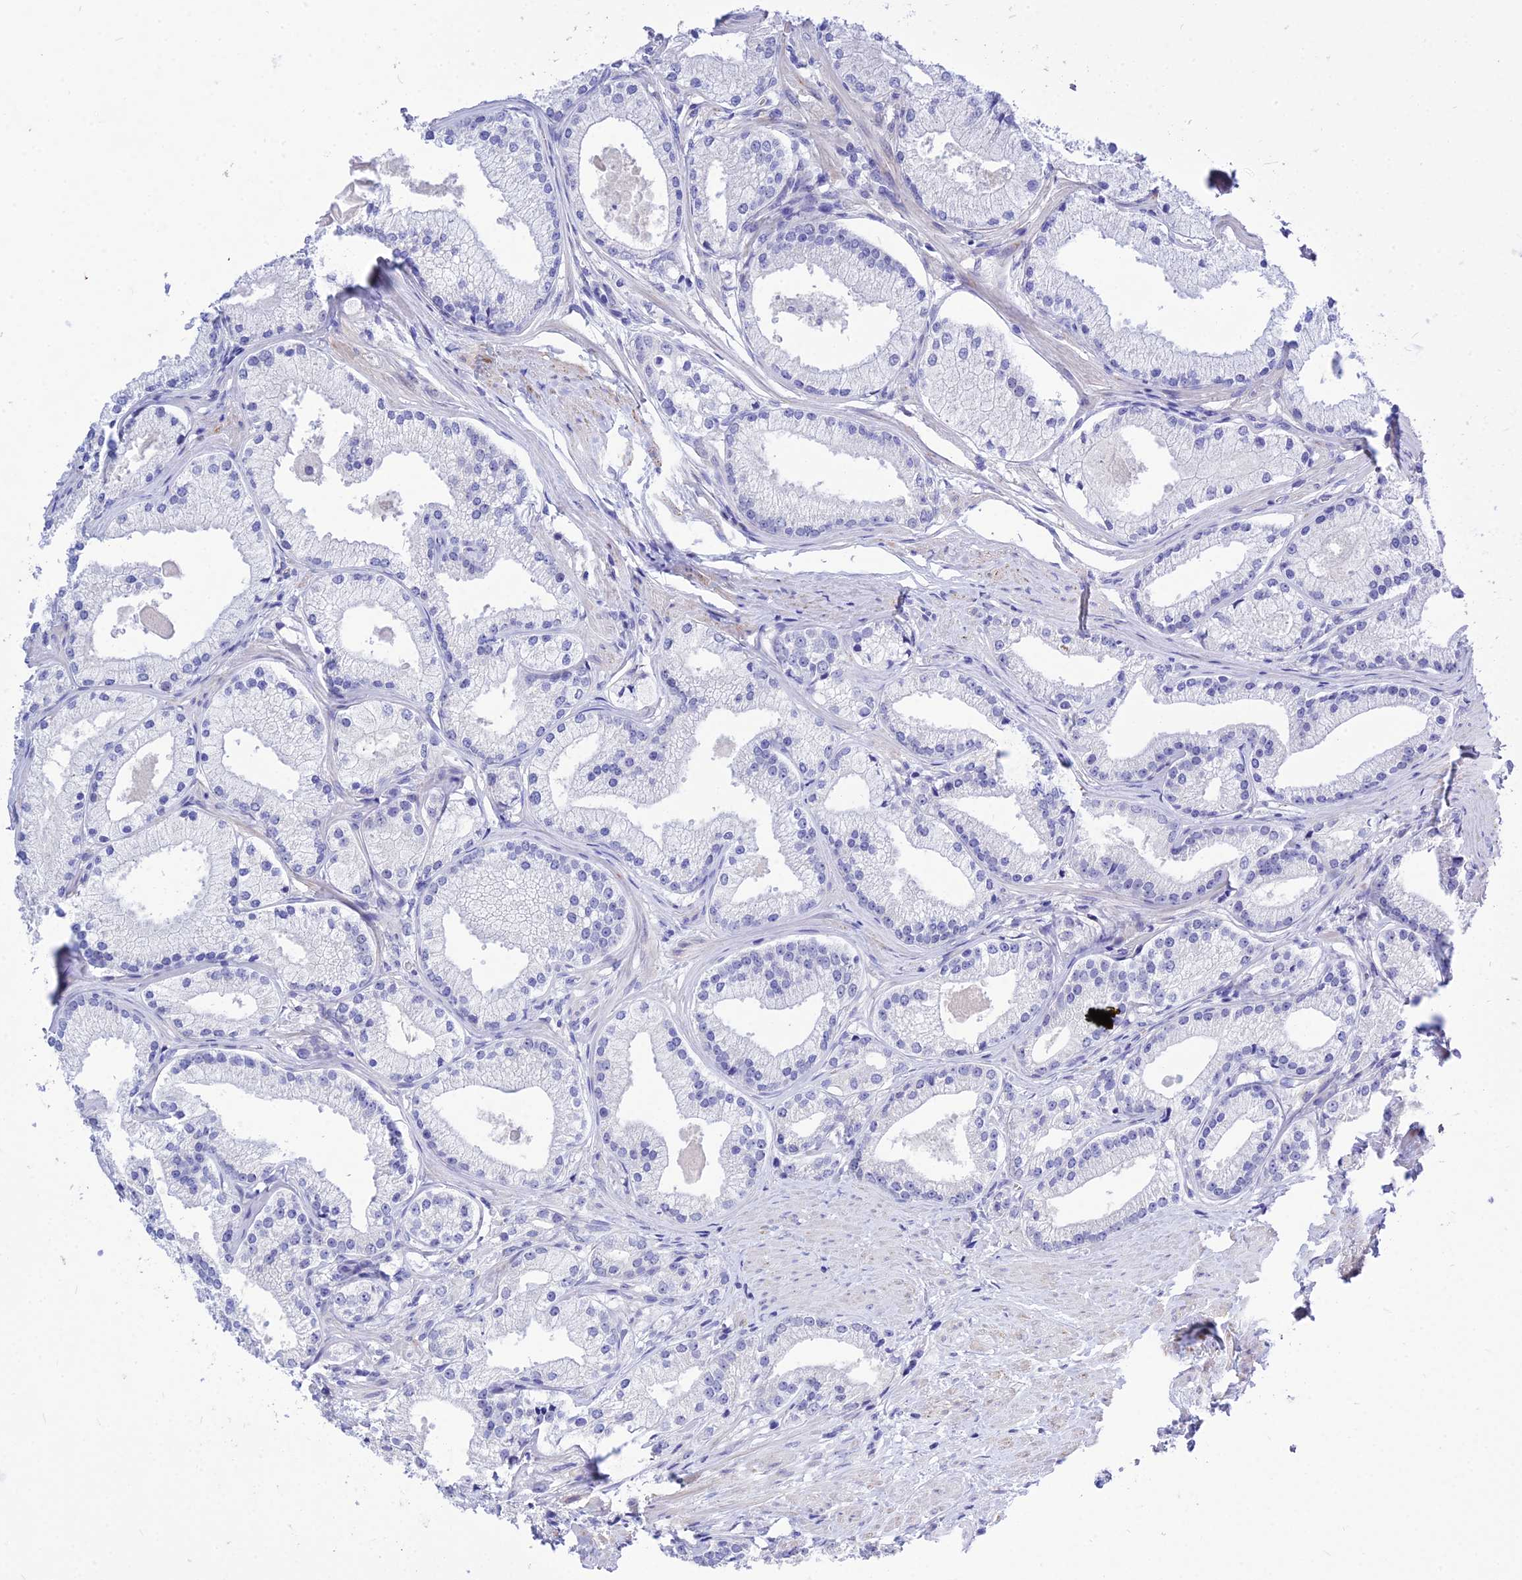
{"staining": {"intensity": "negative", "quantity": "none", "location": "none"}, "tissue": "prostate cancer", "cell_type": "Tumor cells", "image_type": "cancer", "snomed": [{"axis": "morphology", "description": "Adenocarcinoma, Low grade"}, {"axis": "topography", "description": "Prostate"}], "caption": "This is a micrograph of IHC staining of prostate low-grade adenocarcinoma, which shows no positivity in tumor cells. The staining is performed using DAB (3,3'-diaminobenzidine) brown chromogen with nuclei counter-stained in using hematoxylin.", "gene": "DEFB107A", "patient": {"sex": "male", "age": 57}}